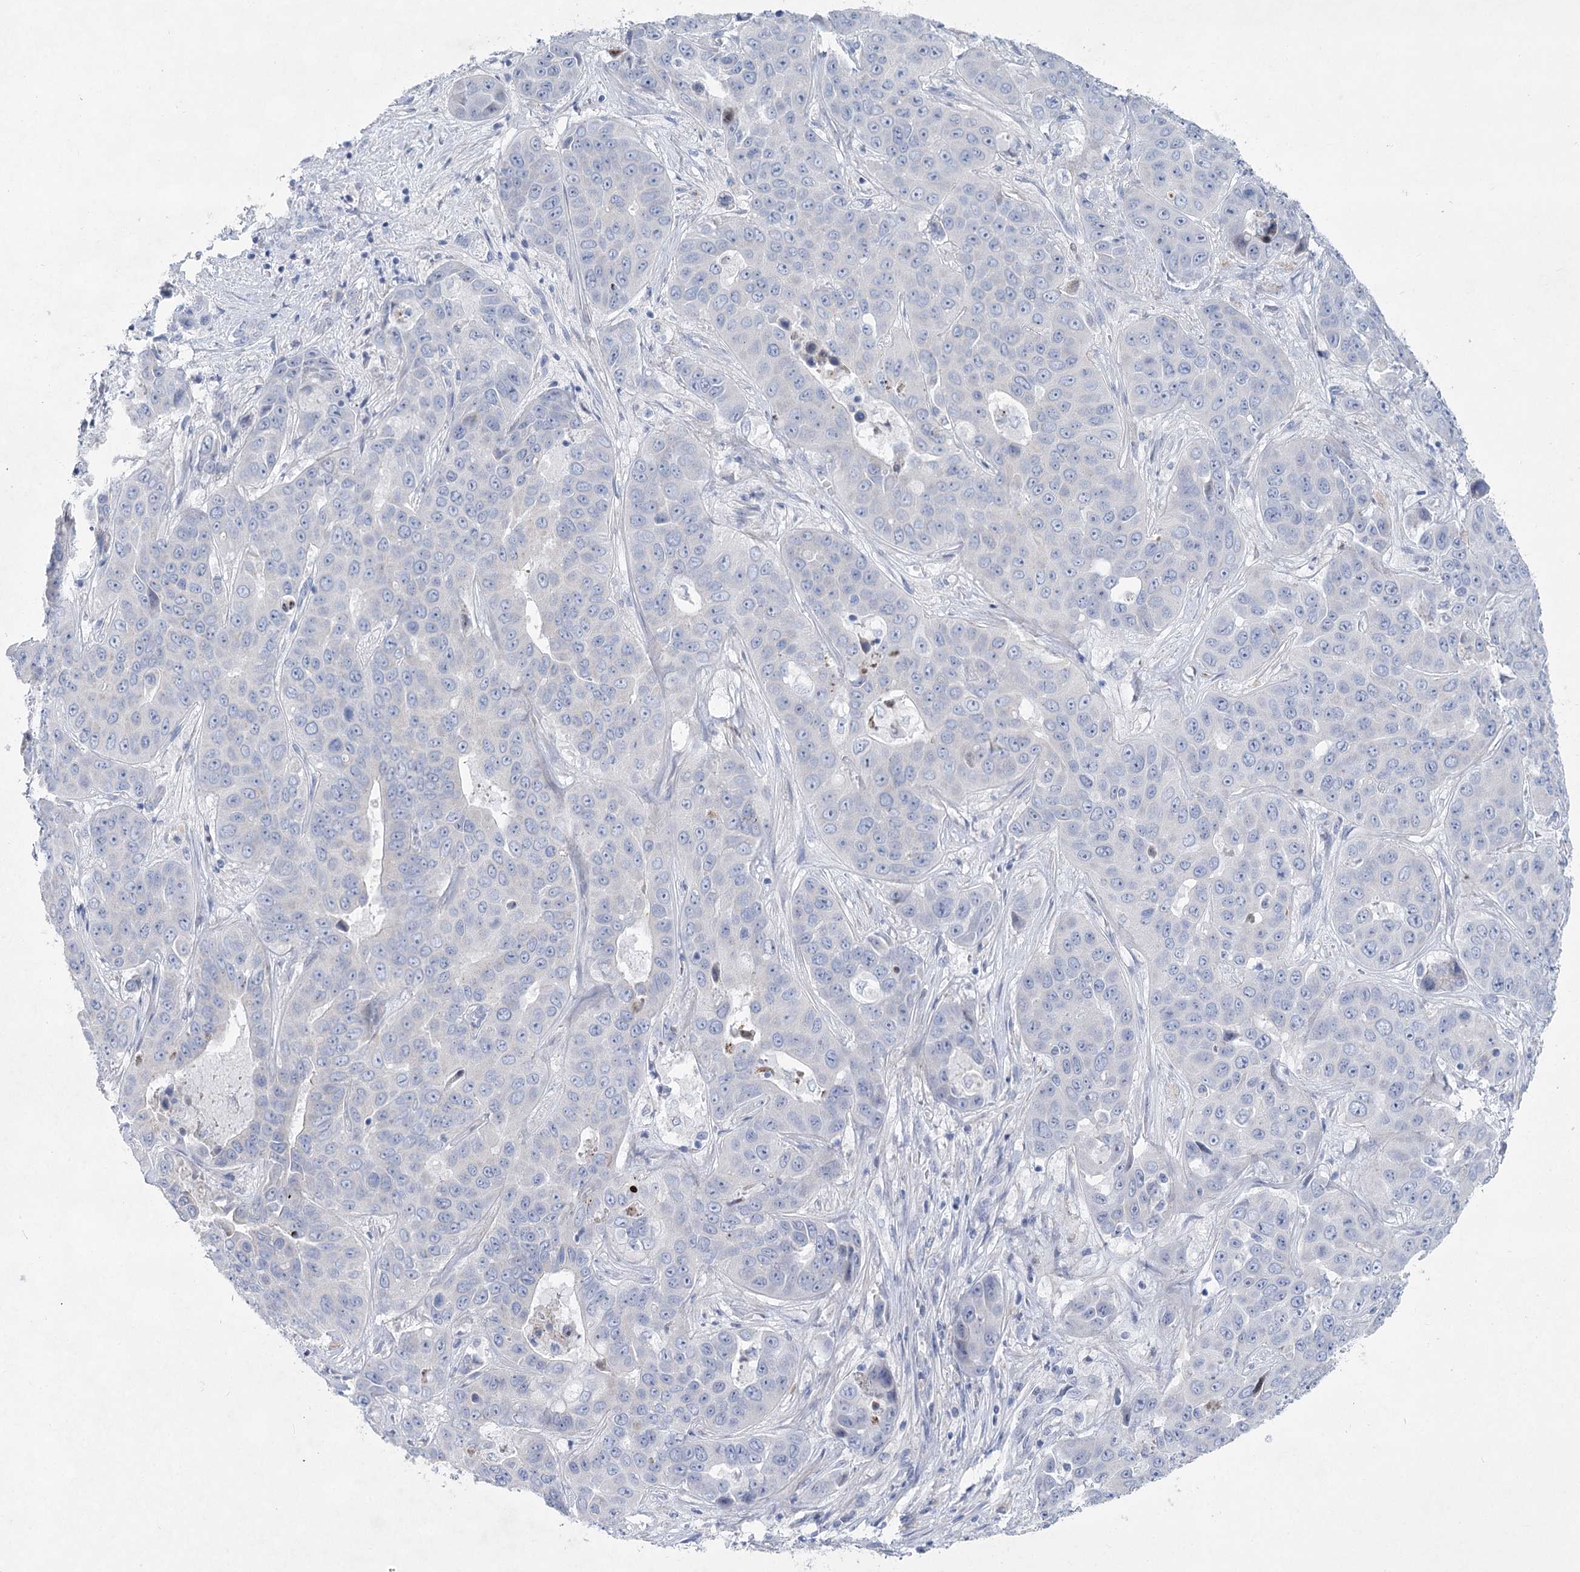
{"staining": {"intensity": "negative", "quantity": "none", "location": "none"}, "tissue": "liver cancer", "cell_type": "Tumor cells", "image_type": "cancer", "snomed": [{"axis": "morphology", "description": "Cholangiocarcinoma"}, {"axis": "topography", "description": "Liver"}], "caption": "Protein analysis of liver cancer (cholangiocarcinoma) exhibits no significant staining in tumor cells.", "gene": "WDR74", "patient": {"sex": "female", "age": 52}}